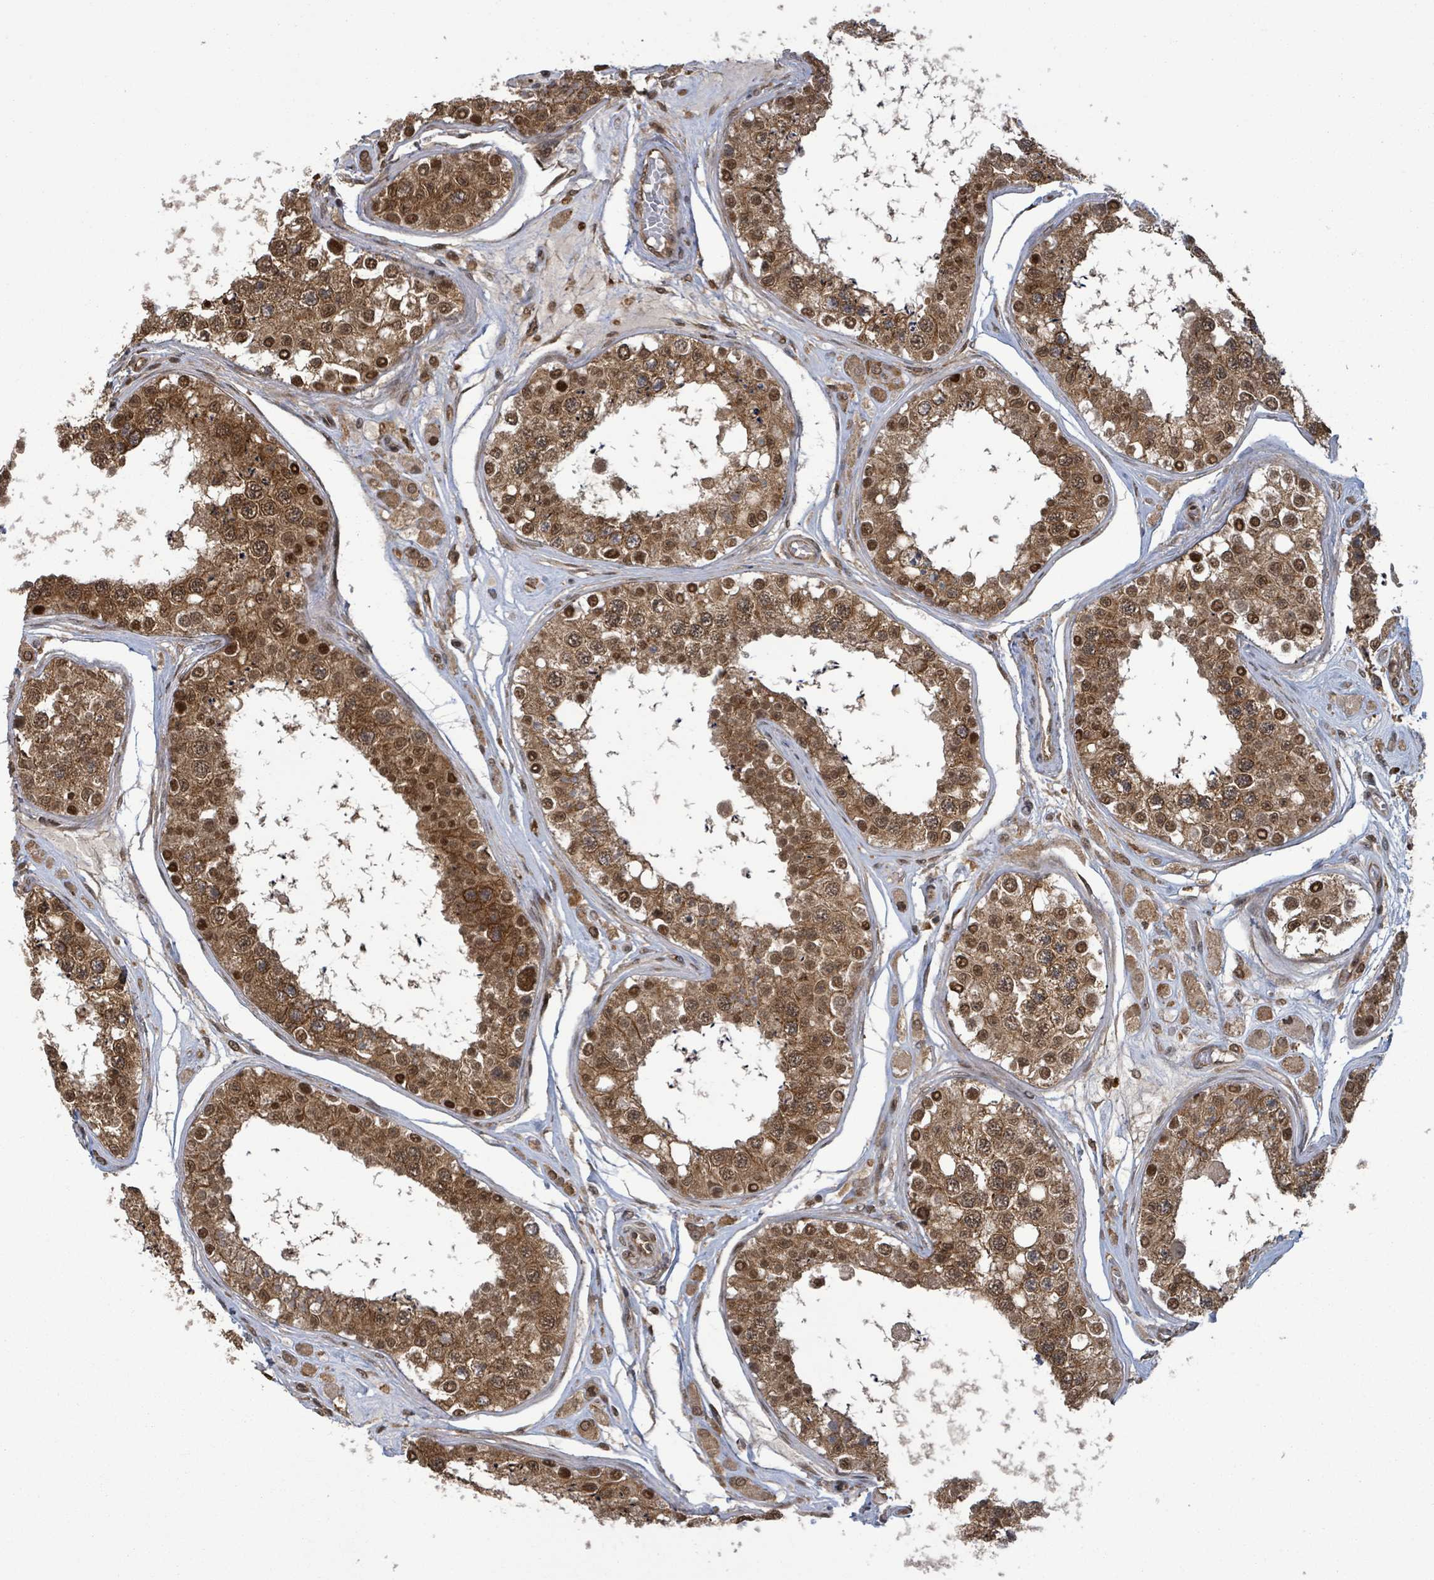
{"staining": {"intensity": "strong", "quantity": ">75%", "location": "cytoplasmic/membranous,nuclear"}, "tissue": "testis", "cell_type": "Cells in seminiferous ducts", "image_type": "normal", "snomed": [{"axis": "morphology", "description": "Normal tissue, NOS"}, {"axis": "topography", "description": "Testis"}], "caption": "Testis stained with immunohistochemistry reveals strong cytoplasmic/membranous,nuclear expression in about >75% of cells in seminiferous ducts.", "gene": "ENSG00000256500", "patient": {"sex": "male", "age": 25}}